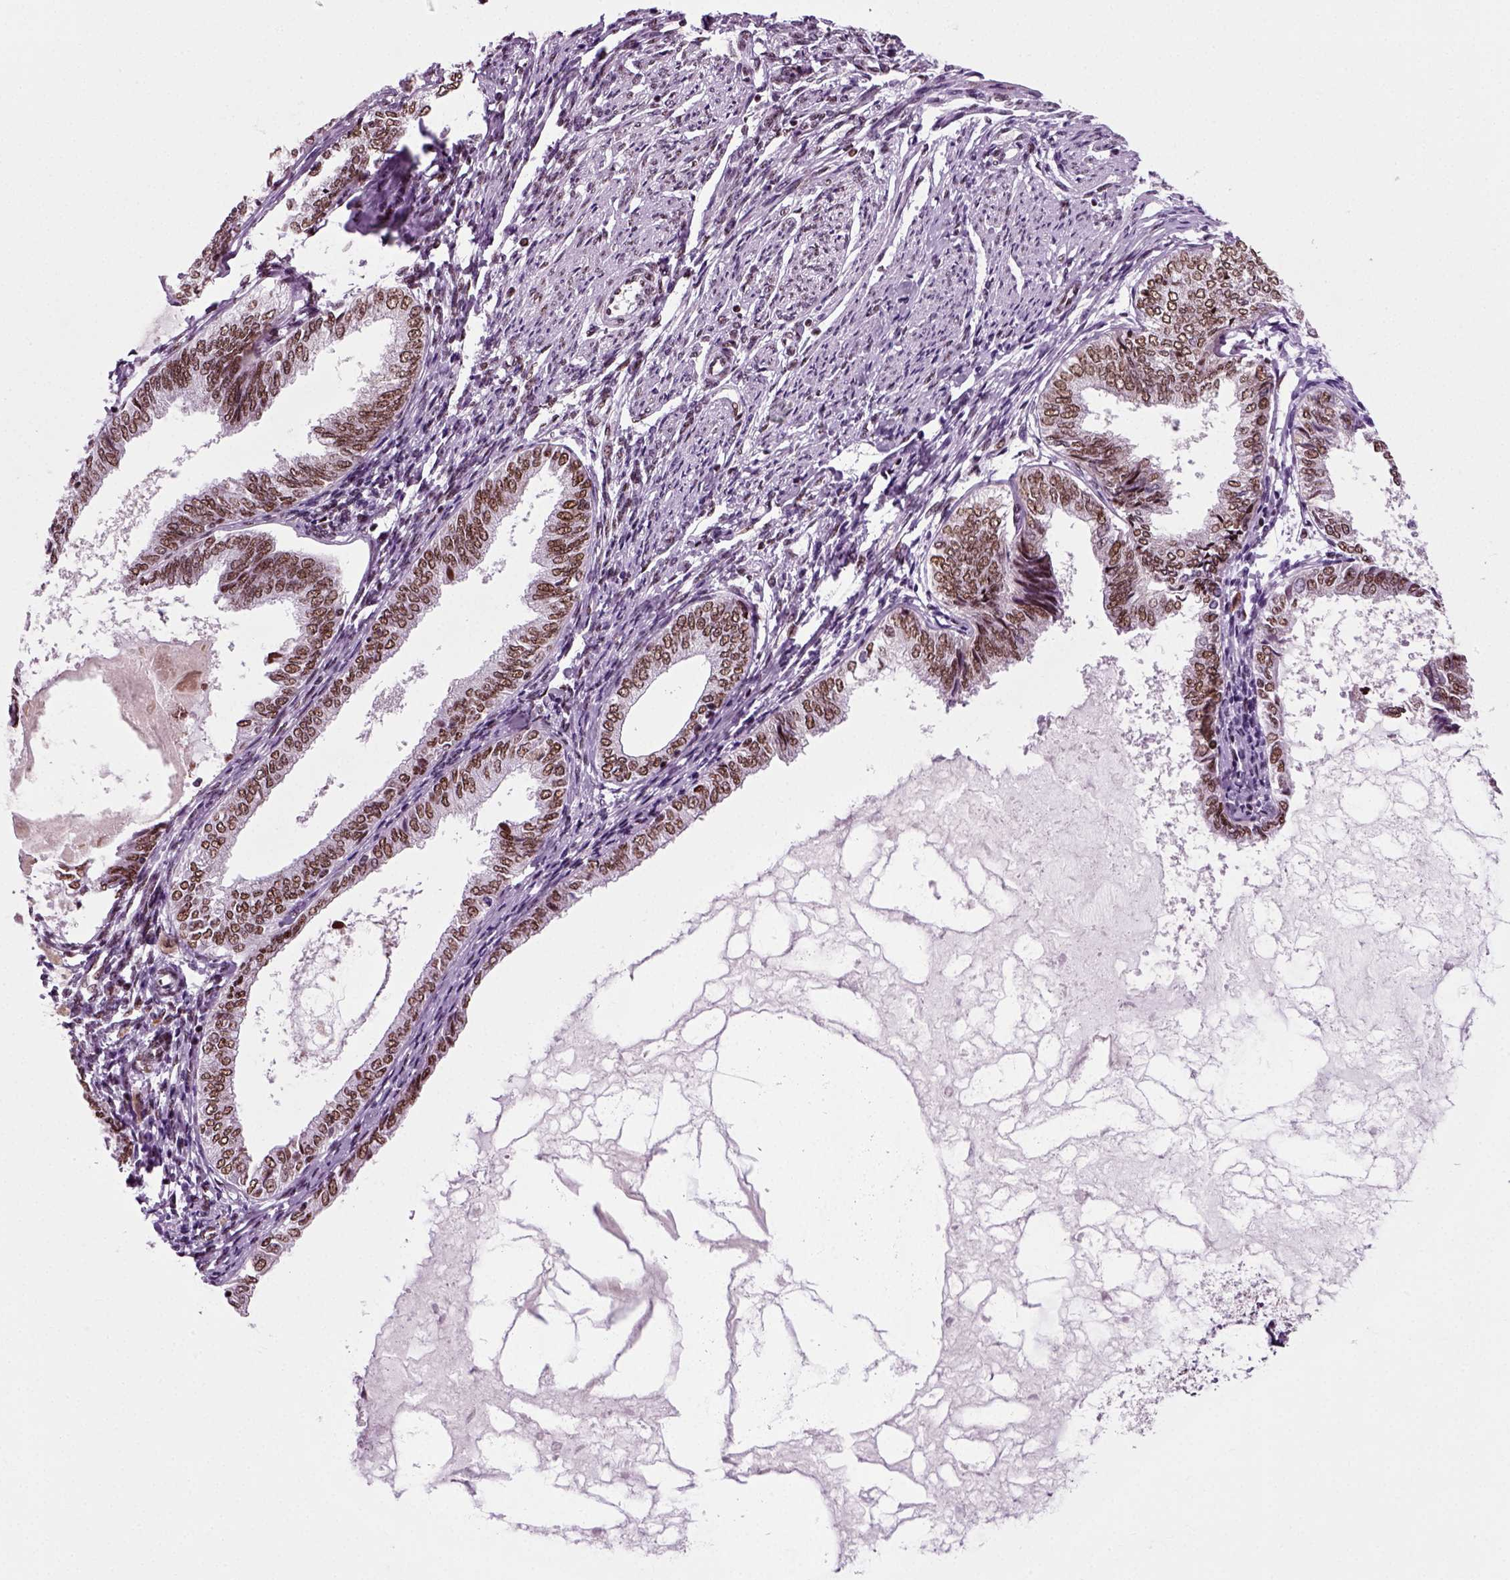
{"staining": {"intensity": "moderate", "quantity": "25%-75%", "location": "nuclear"}, "tissue": "endometrial cancer", "cell_type": "Tumor cells", "image_type": "cancer", "snomed": [{"axis": "morphology", "description": "Adenocarcinoma, NOS"}, {"axis": "topography", "description": "Endometrium"}], "caption": "Protein expression analysis of human adenocarcinoma (endometrial) reveals moderate nuclear expression in approximately 25%-75% of tumor cells. (brown staining indicates protein expression, while blue staining denotes nuclei).", "gene": "RCOR3", "patient": {"sex": "female", "age": 68}}